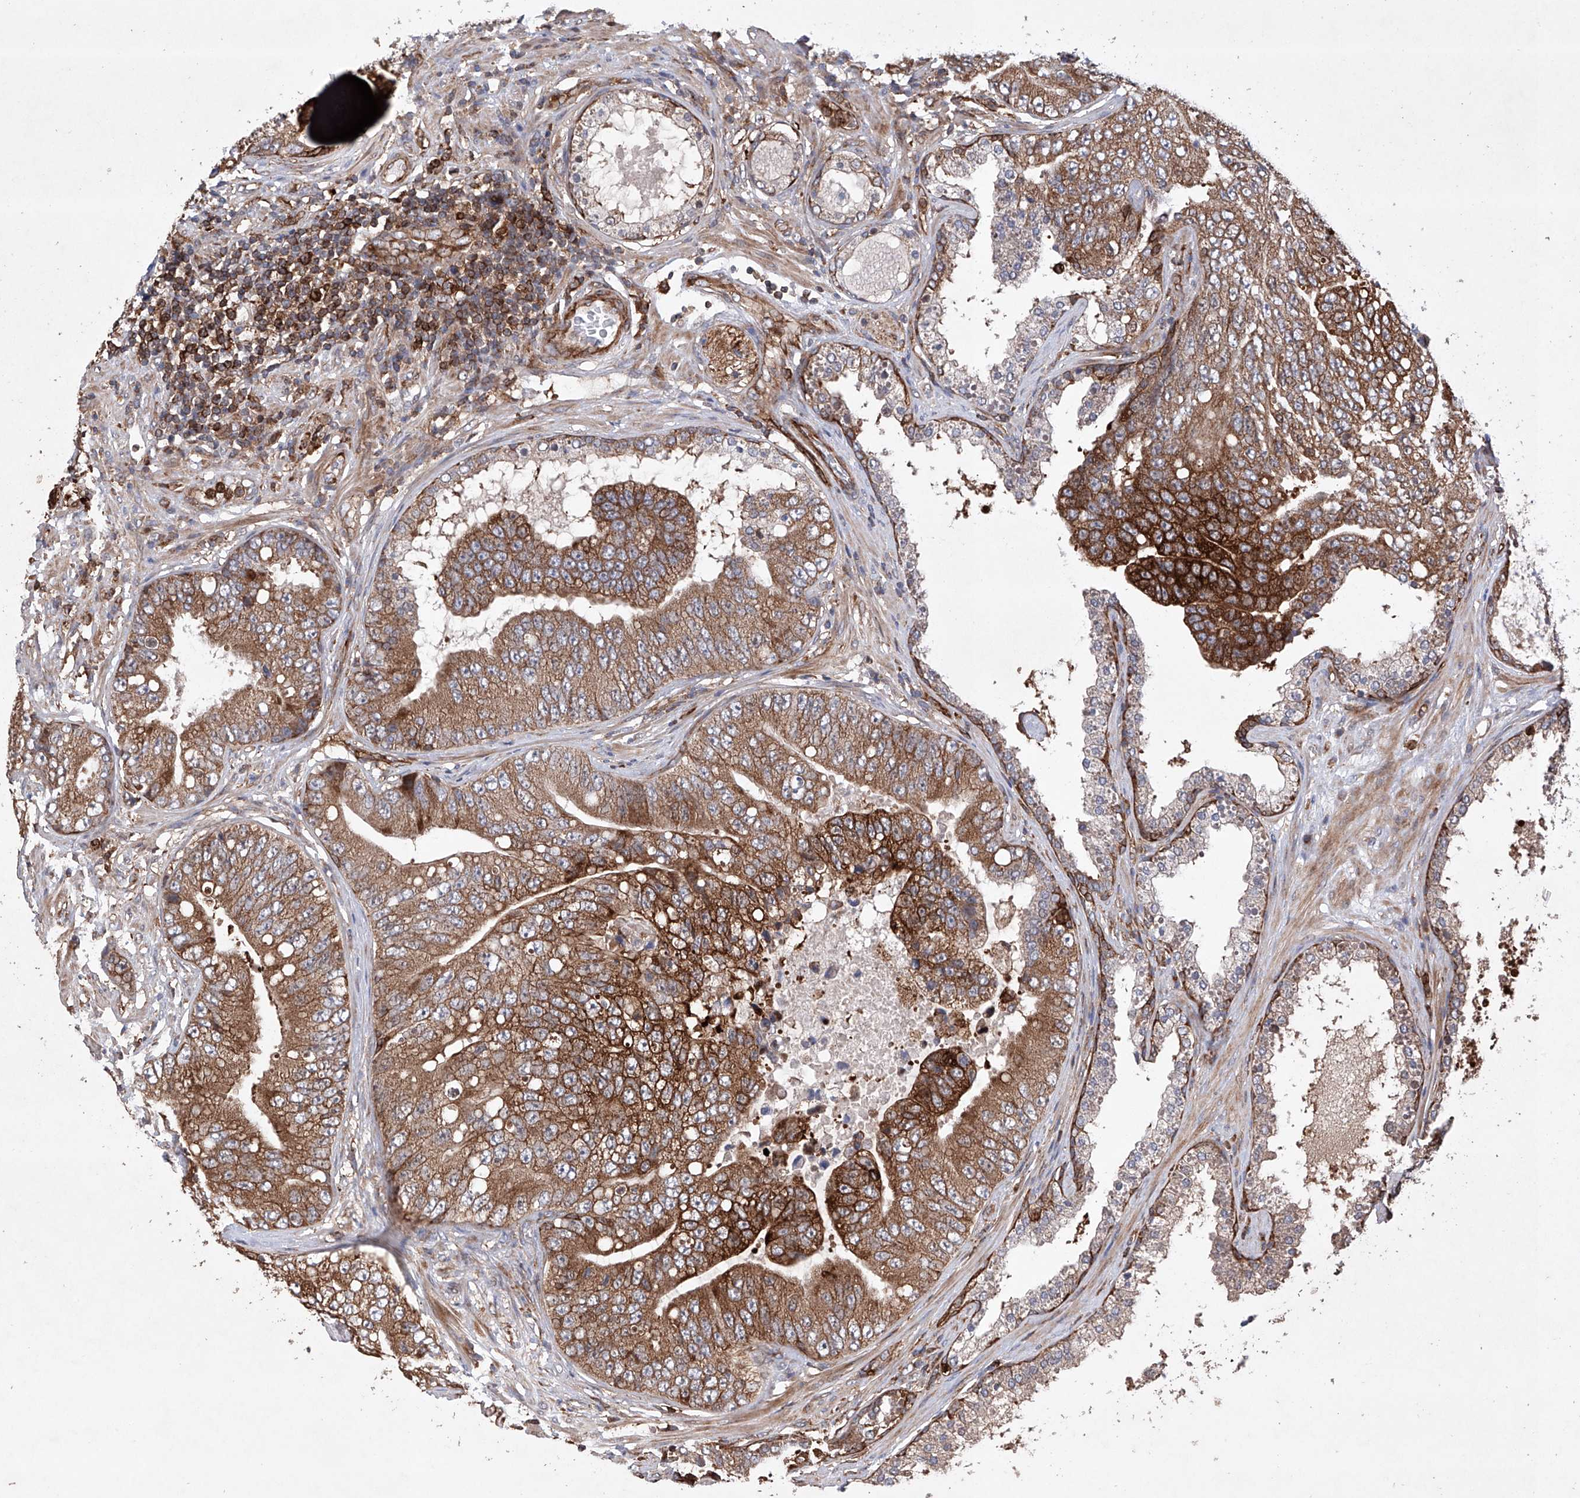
{"staining": {"intensity": "moderate", "quantity": ">75%", "location": "cytoplasmic/membranous"}, "tissue": "prostate cancer", "cell_type": "Tumor cells", "image_type": "cancer", "snomed": [{"axis": "morphology", "description": "Adenocarcinoma, High grade"}, {"axis": "topography", "description": "Prostate"}], "caption": "This micrograph shows immunohistochemistry staining of human prostate adenocarcinoma (high-grade), with medium moderate cytoplasmic/membranous staining in approximately >75% of tumor cells.", "gene": "TIMM23", "patient": {"sex": "male", "age": 70}}